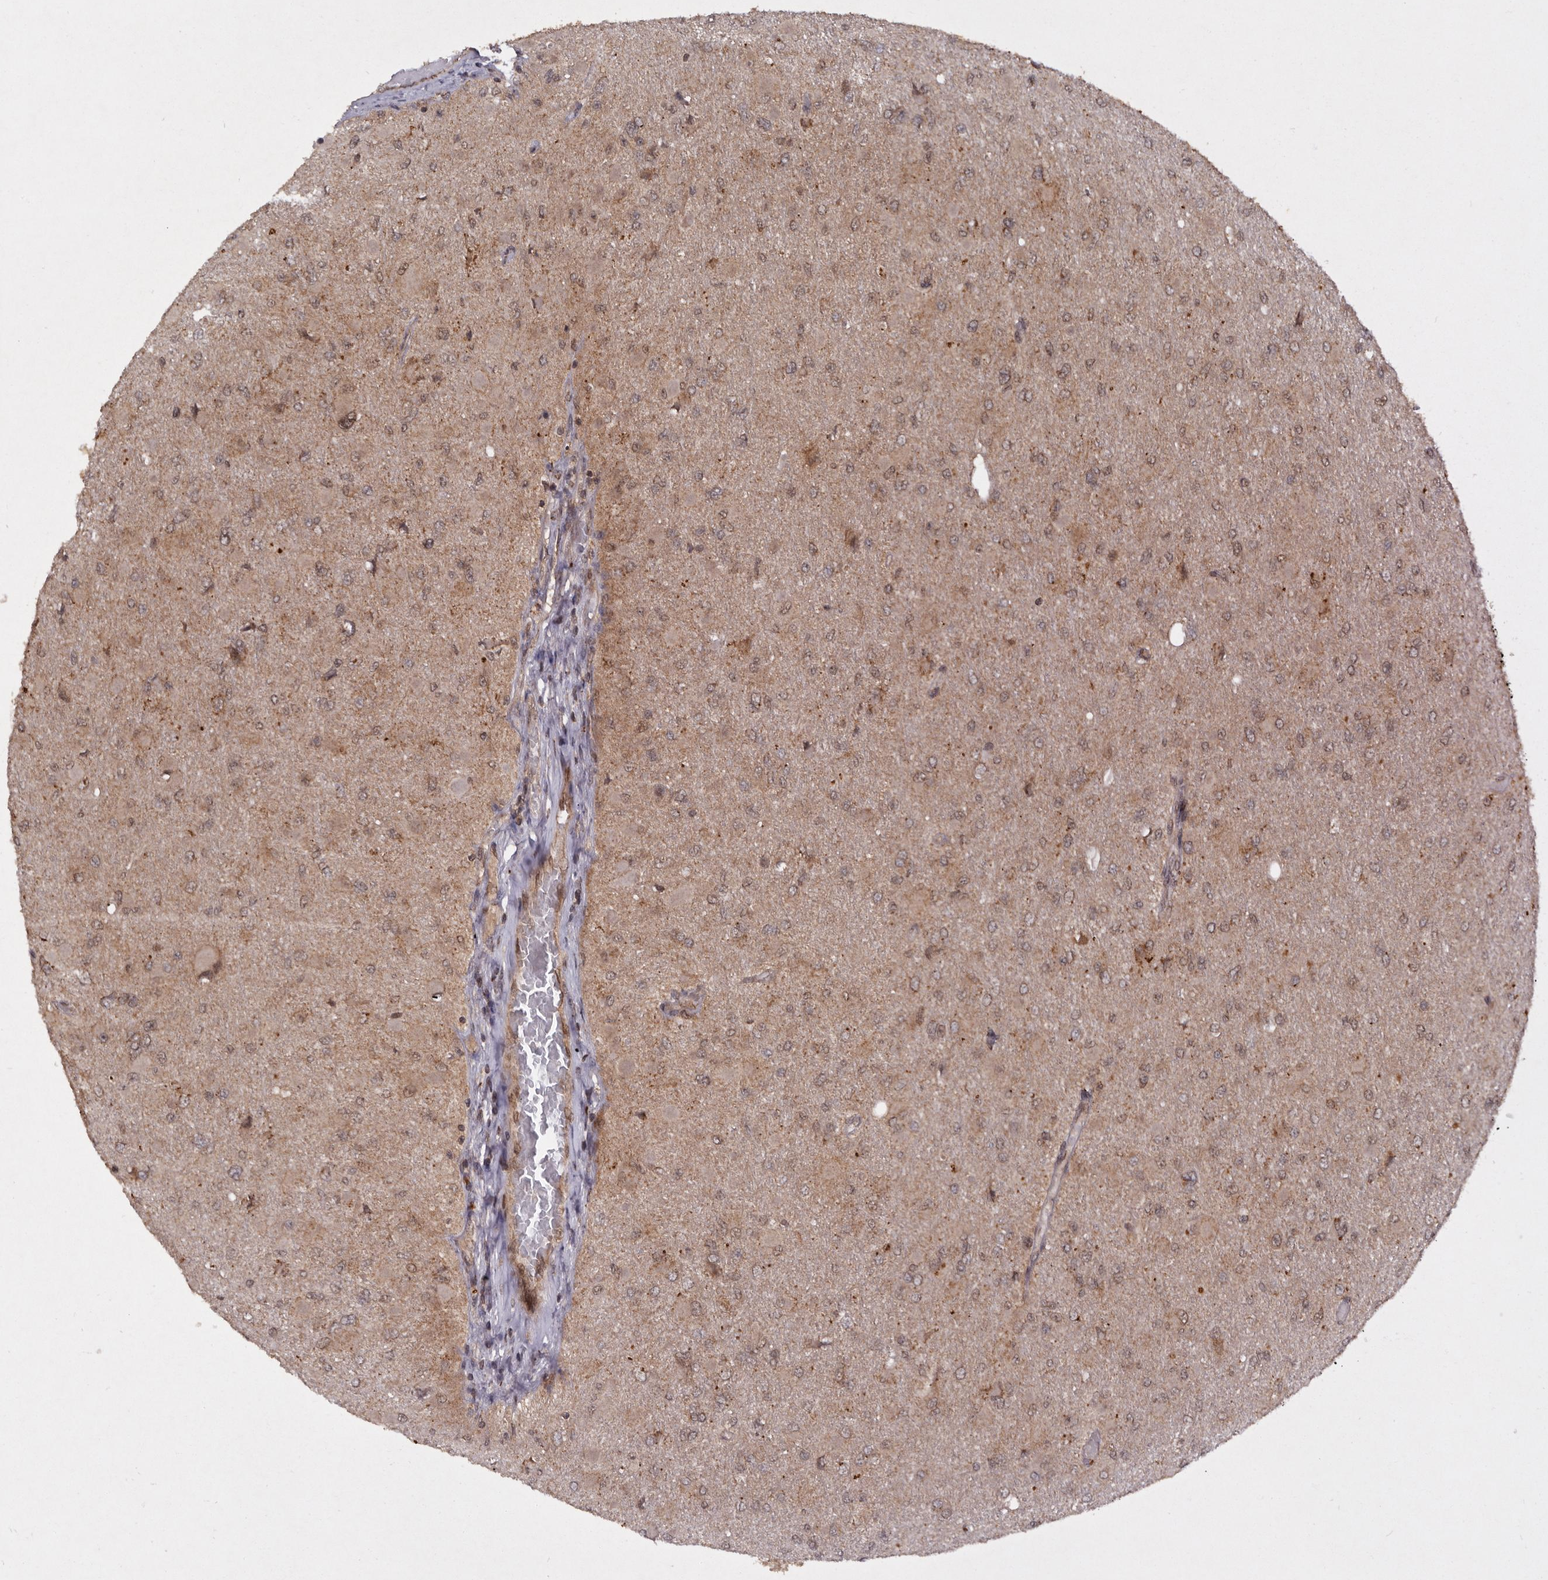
{"staining": {"intensity": "weak", "quantity": ">75%", "location": "cytoplasmic/membranous,nuclear"}, "tissue": "glioma", "cell_type": "Tumor cells", "image_type": "cancer", "snomed": [{"axis": "morphology", "description": "Glioma, malignant, High grade"}, {"axis": "topography", "description": "Cerebral cortex"}], "caption": "An IHC photomicrograph of neoplastic tissue is shown. Protein staining in brown labels weak cytoplasmic/membranous and nuclear positivity in glioma within tumor cells.", "gene": "TARS2", "patient": {"sex": "female", "age": 36}}